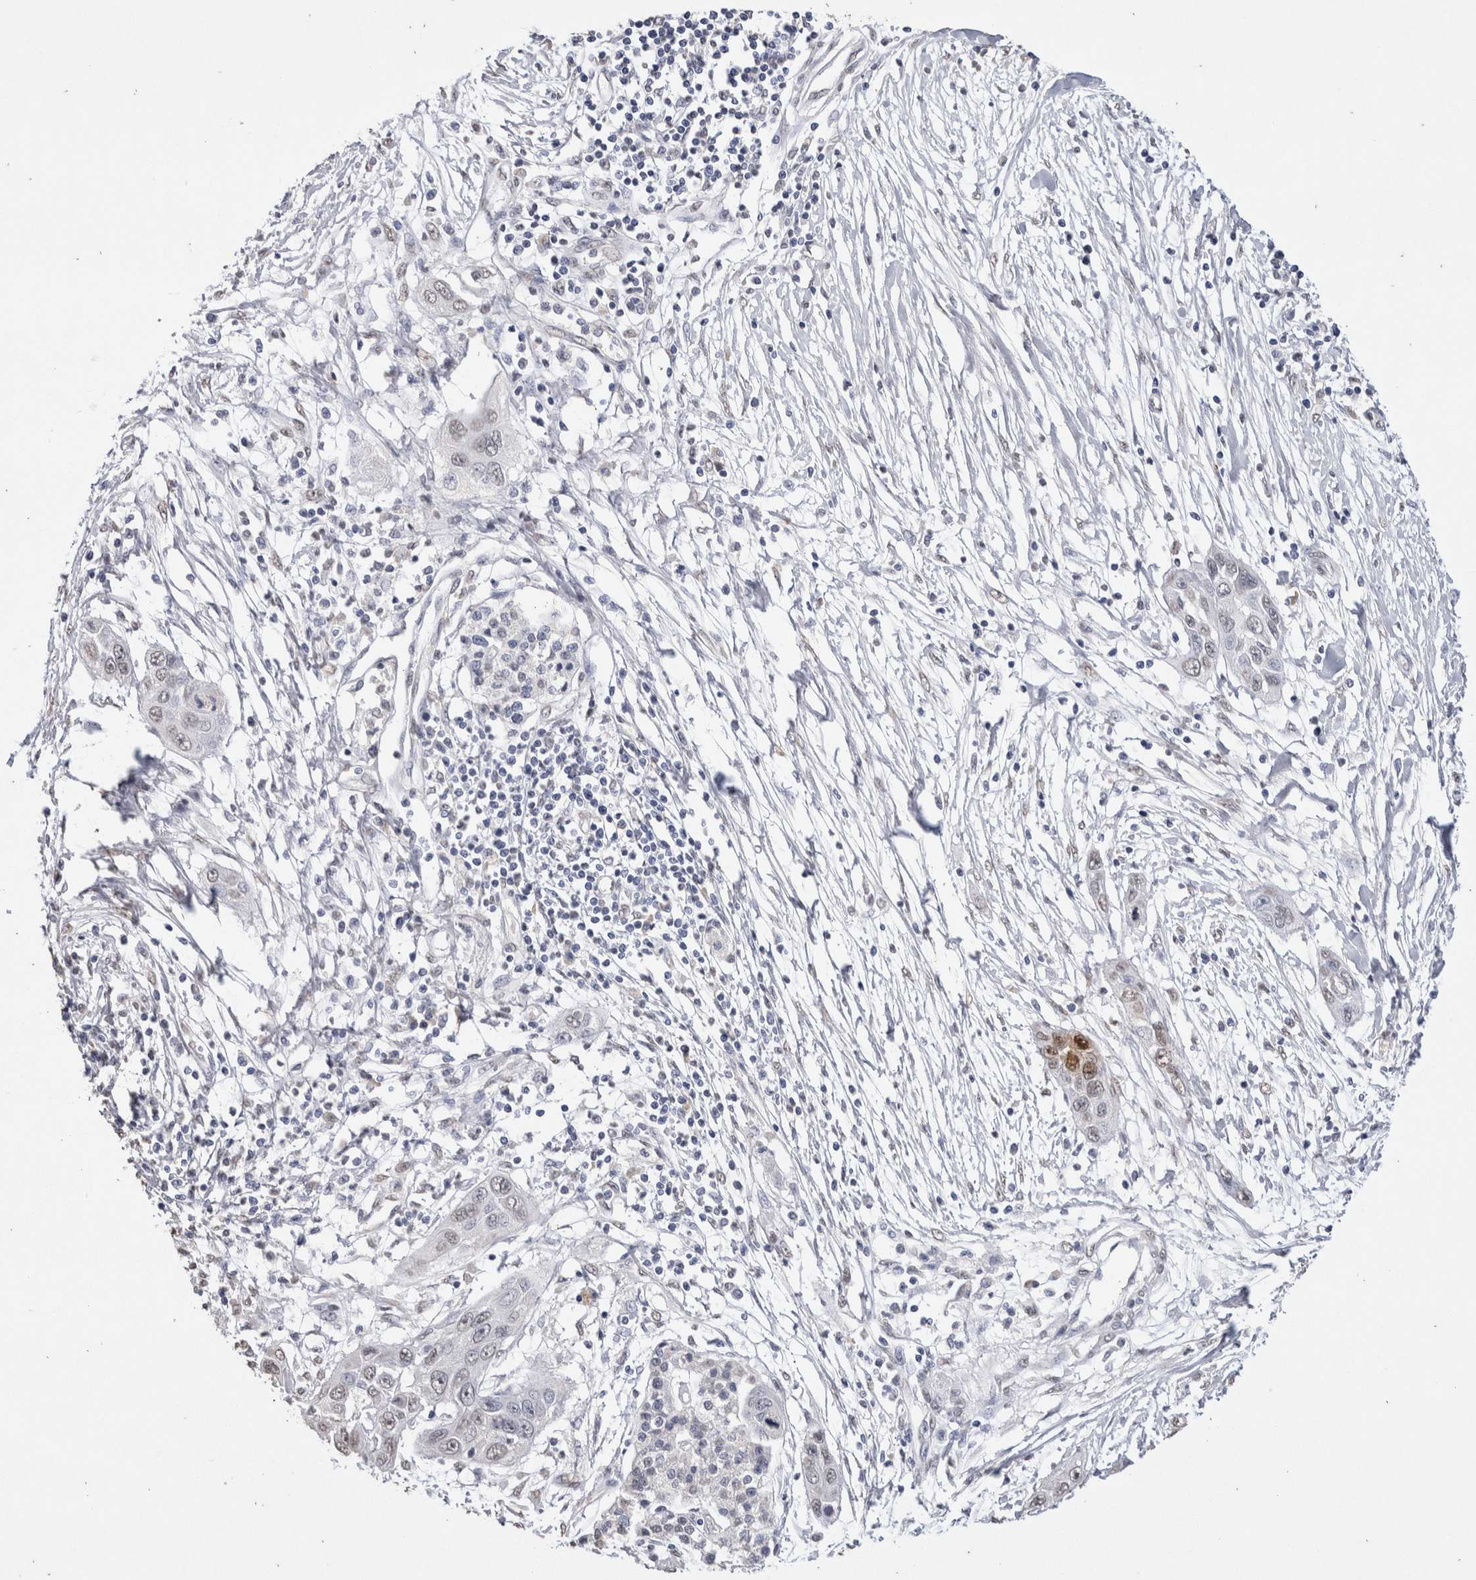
{"staining": {"intensity": "negative", "quantity": "none", "location": "none"}, "tissue": "pancreatic cancer", "cell_type": "Tumor cells", "image_type": "cancer", "snomed": [{"axis": "morphology", "description": "Adenocarcinoma, NOS"}, {"axis": "topography", "description": "Pancreas"}], "caption": "The image demonstrates no staining of tumor cells in pancreatic cancer (adenocarcinoma). (Immunohistochemistry (ihc), brightfield microscopy, high magnification).", "gene": "LGALS2", "patient": {"sex": "female", "age": 70}}